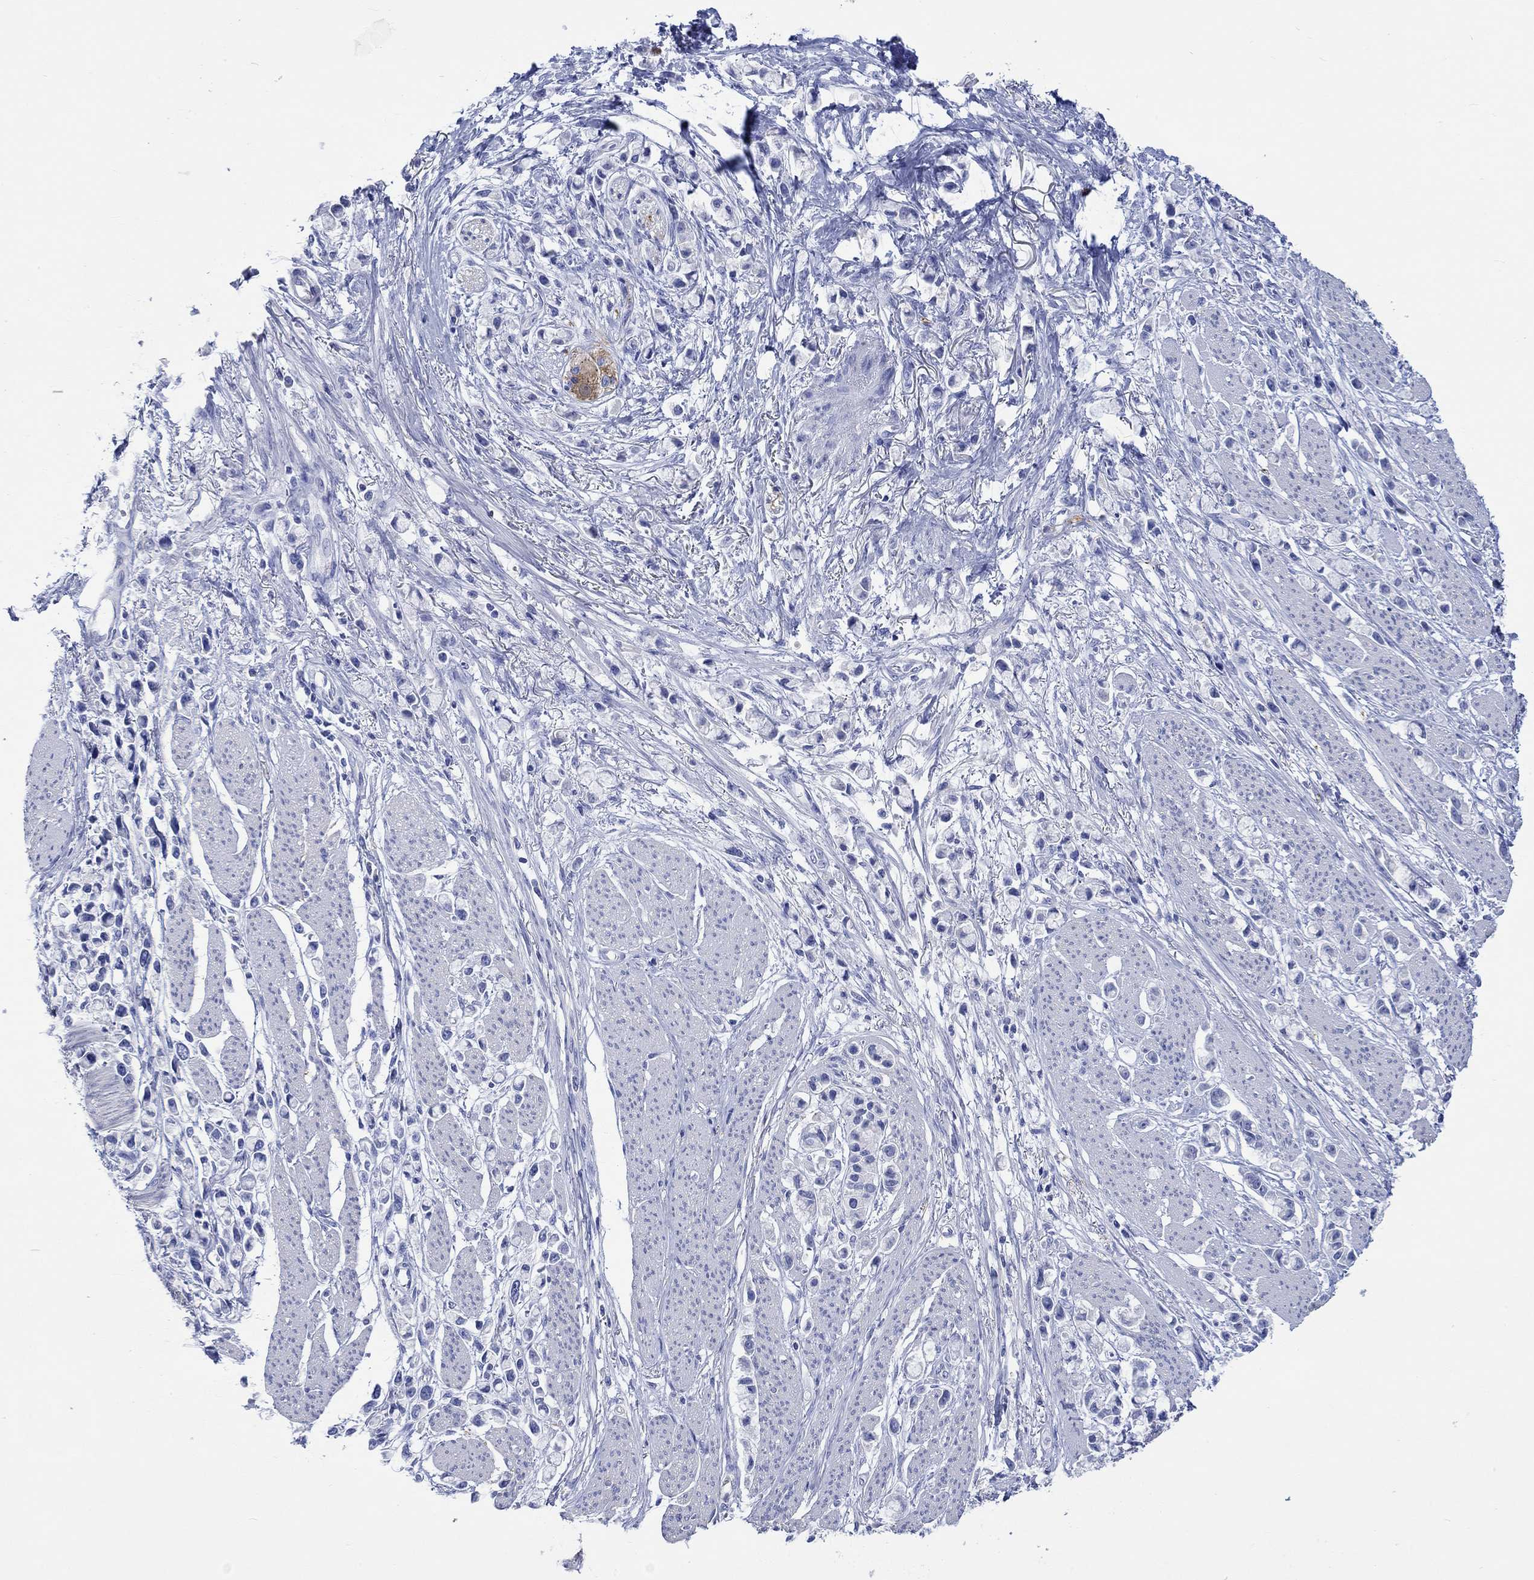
{"staining": {"intensity": "negative", "quantity": "none", "location": "none"}, "tissue": "stomach cancer", "cell_type": "Tumor cells", "image_type": "cancer", "snomed": [{"axis": "morphology", "description": "Adenocarcinoma, NOS"}, {"axis": "topography", "description": "Stomach"}], "caption": "Immunohistochemistry histopathology image of human stomach cancer (adenocarcinoma) stained for a protein (brown), which exhibits no expression in tumor cells.", "gene": "CPLX2", "patient": {"sex": "female", "age": 81}}